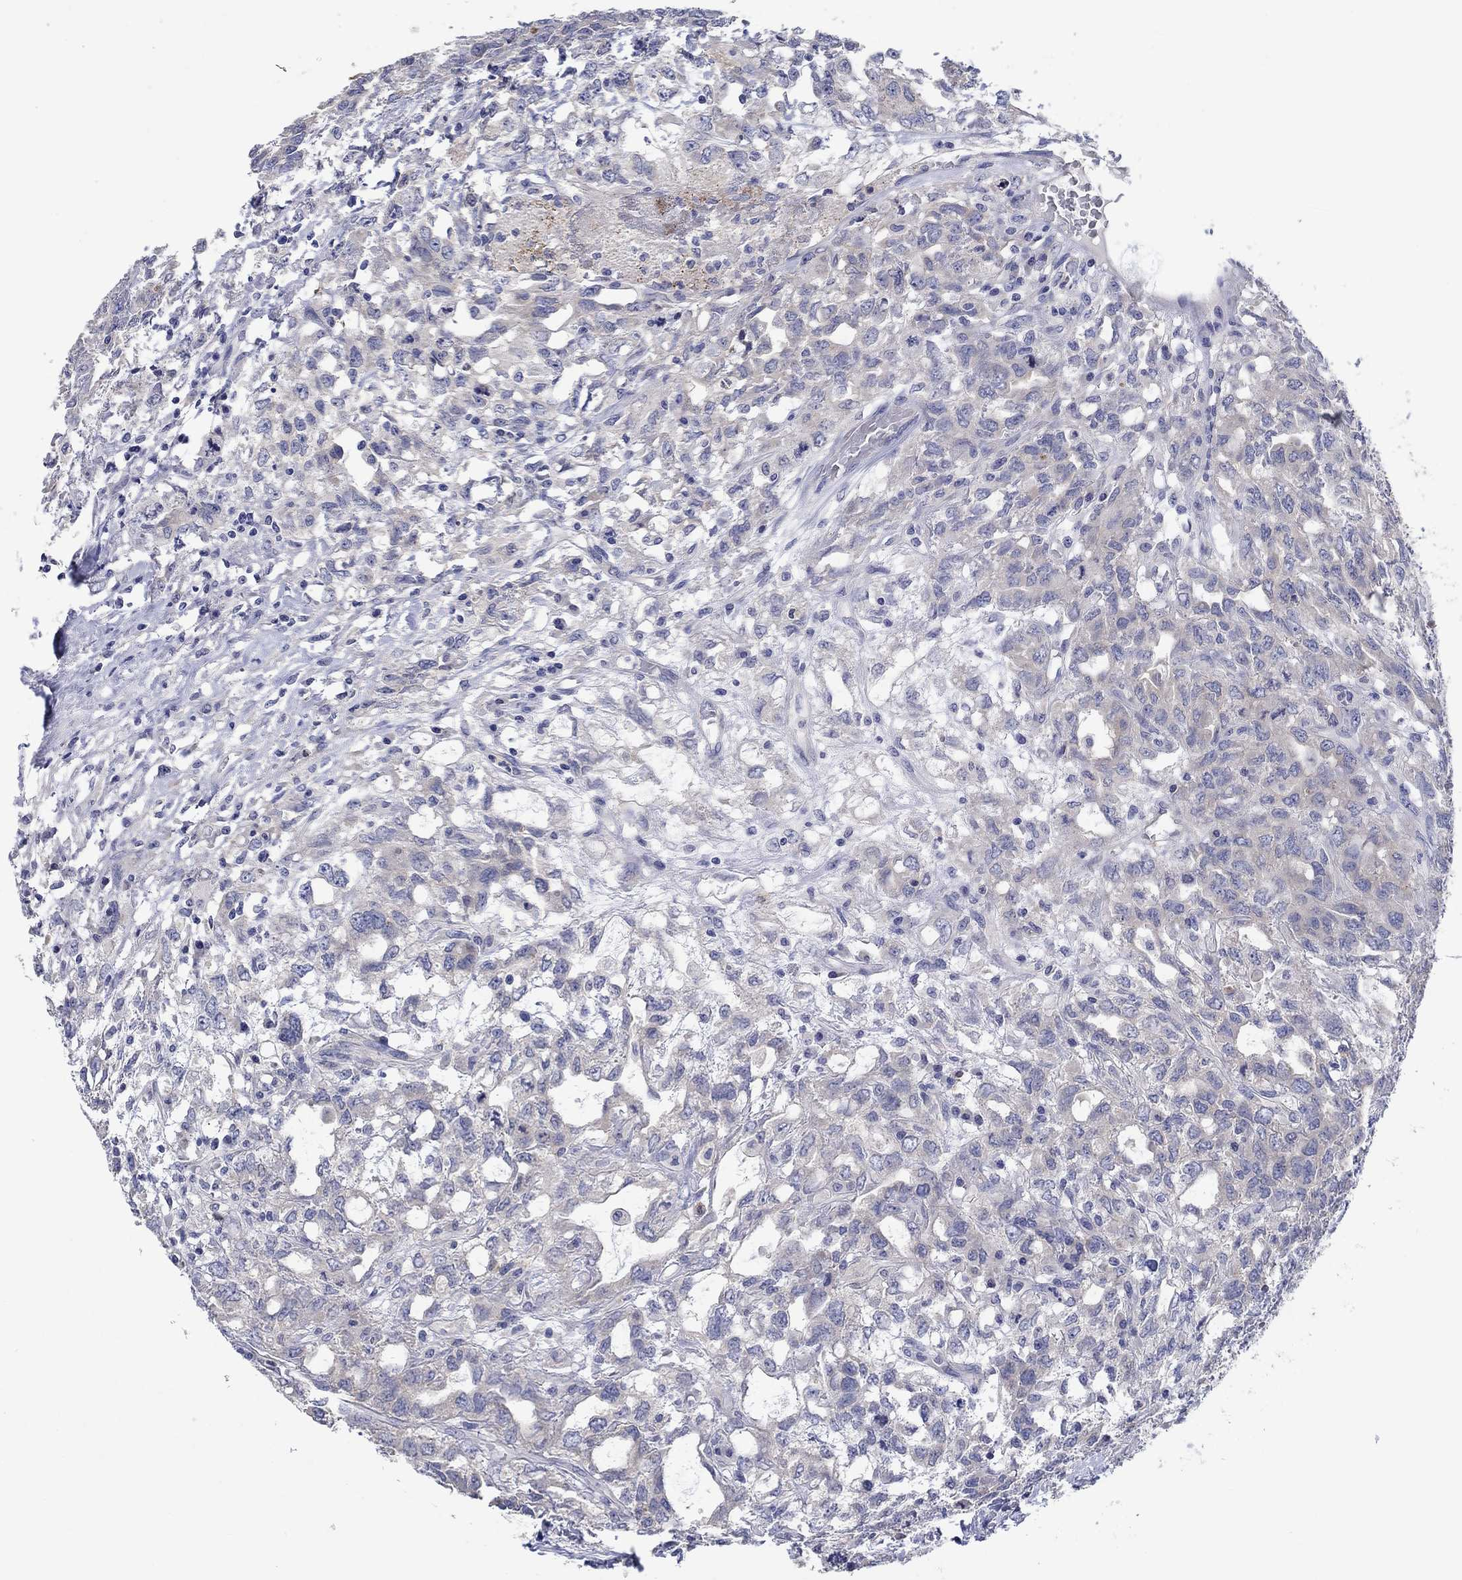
{"staining": {"intensity": "negative", "quantity": "none", "location": "none"}, "tissue": "testis cancer", "cell_type": "Tumor cells", "image_type": "cancer", "snomed": [{"axis": "morphology", "description": "Seminoma, NOS"}, {"axis": "topography", "description": "Testis"}], "caption": "Protein analysis of seminoma (testis) displays no significant expression in tumor cells.", "gene": "HDC", "patient": {"sex": "male", "age": 52}}